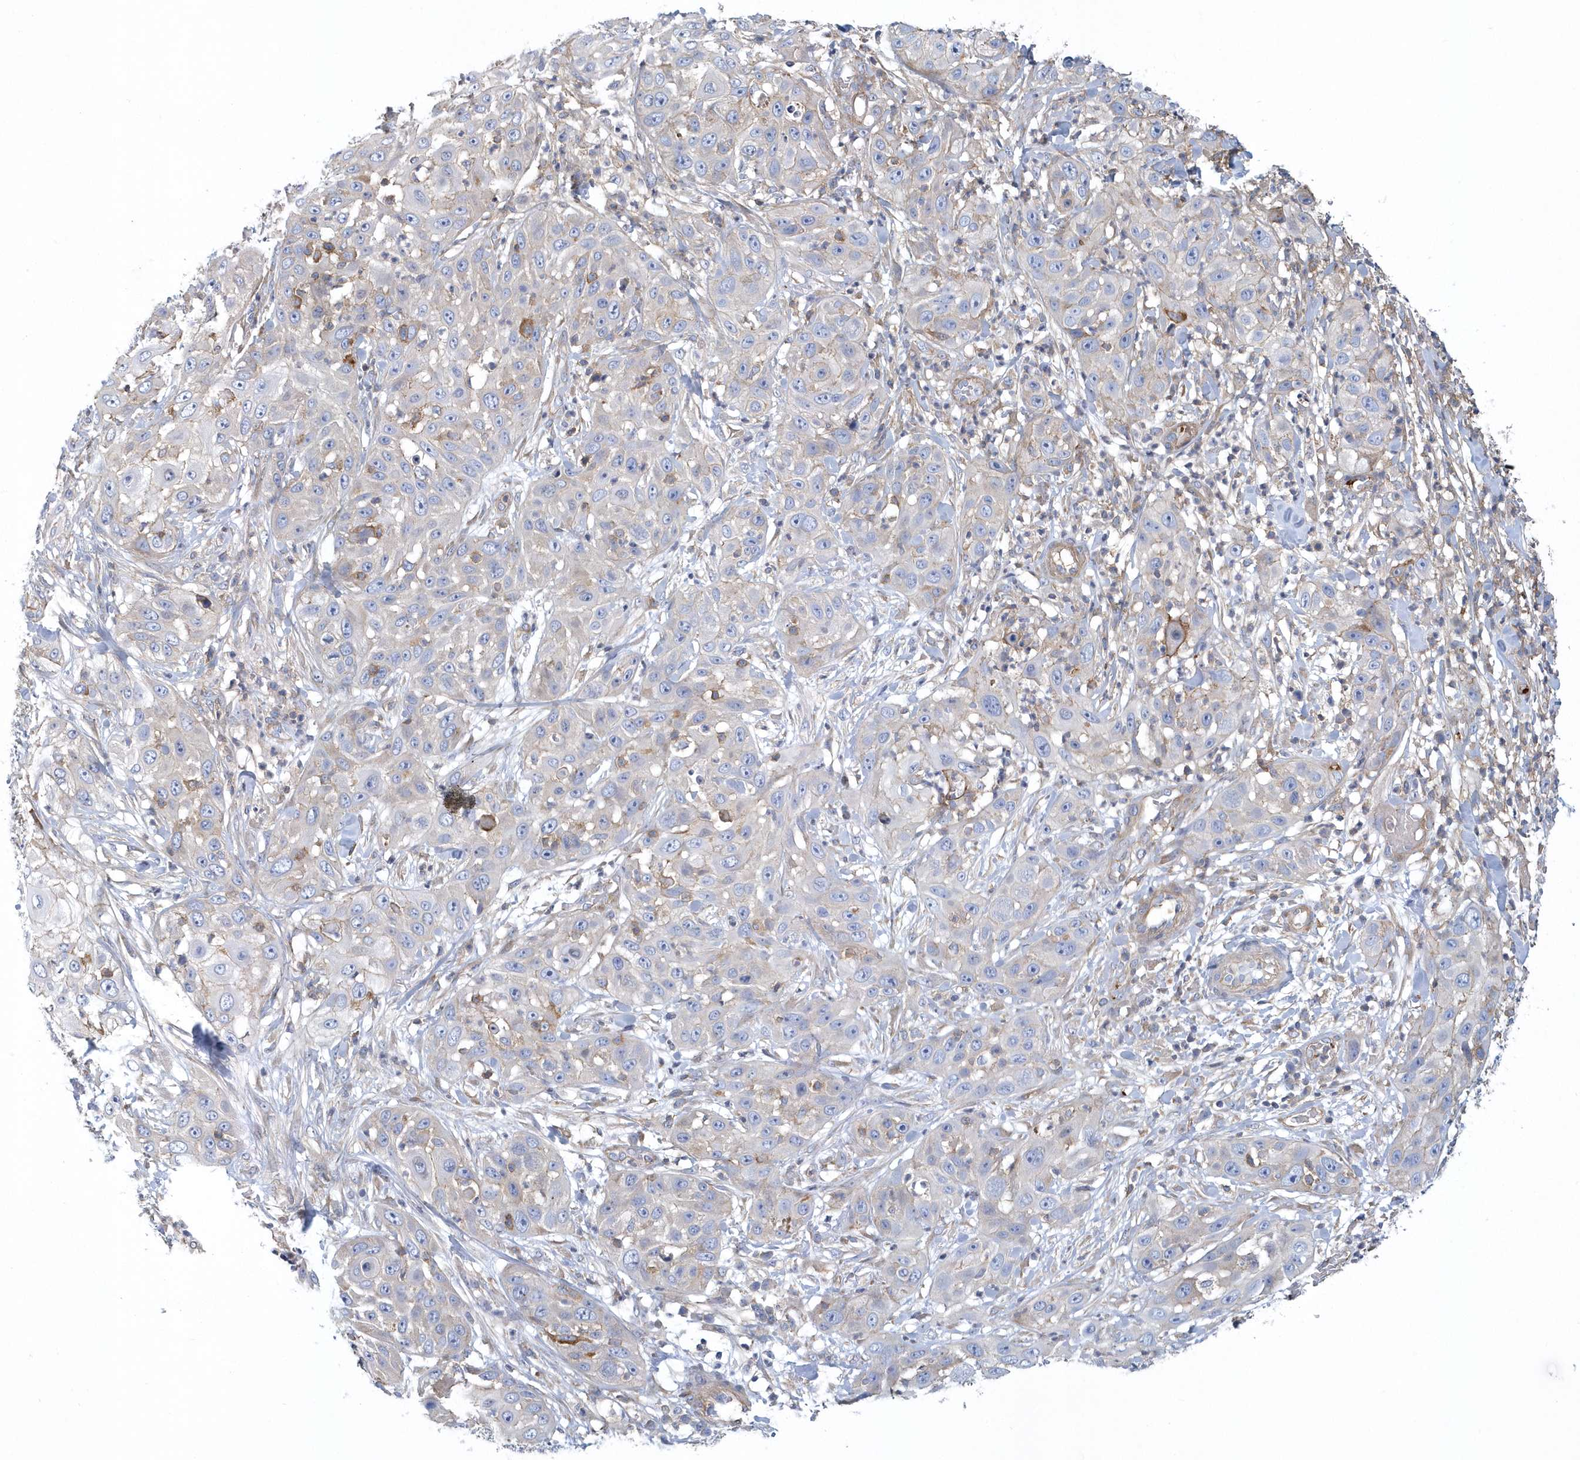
{"staining": {"intensity": "negative", "quantity": "none", "location": "none"}, "tissue": "skin cancer", "cell_type": "Tumor cells", "image_type": "cancer", "snomed": [{"axis": "morphology", "description": "Squamous cell carcinoma, NOS"}, {"axis": "topography", "description": "Skin"}], "caption": "DAB immunohistochemical staining of human skin squamous cell carcinoma exhibits no significant expression in tumor cells.", "gene": "ARAP2", "patient": {"sex": "female", "age": 44}}